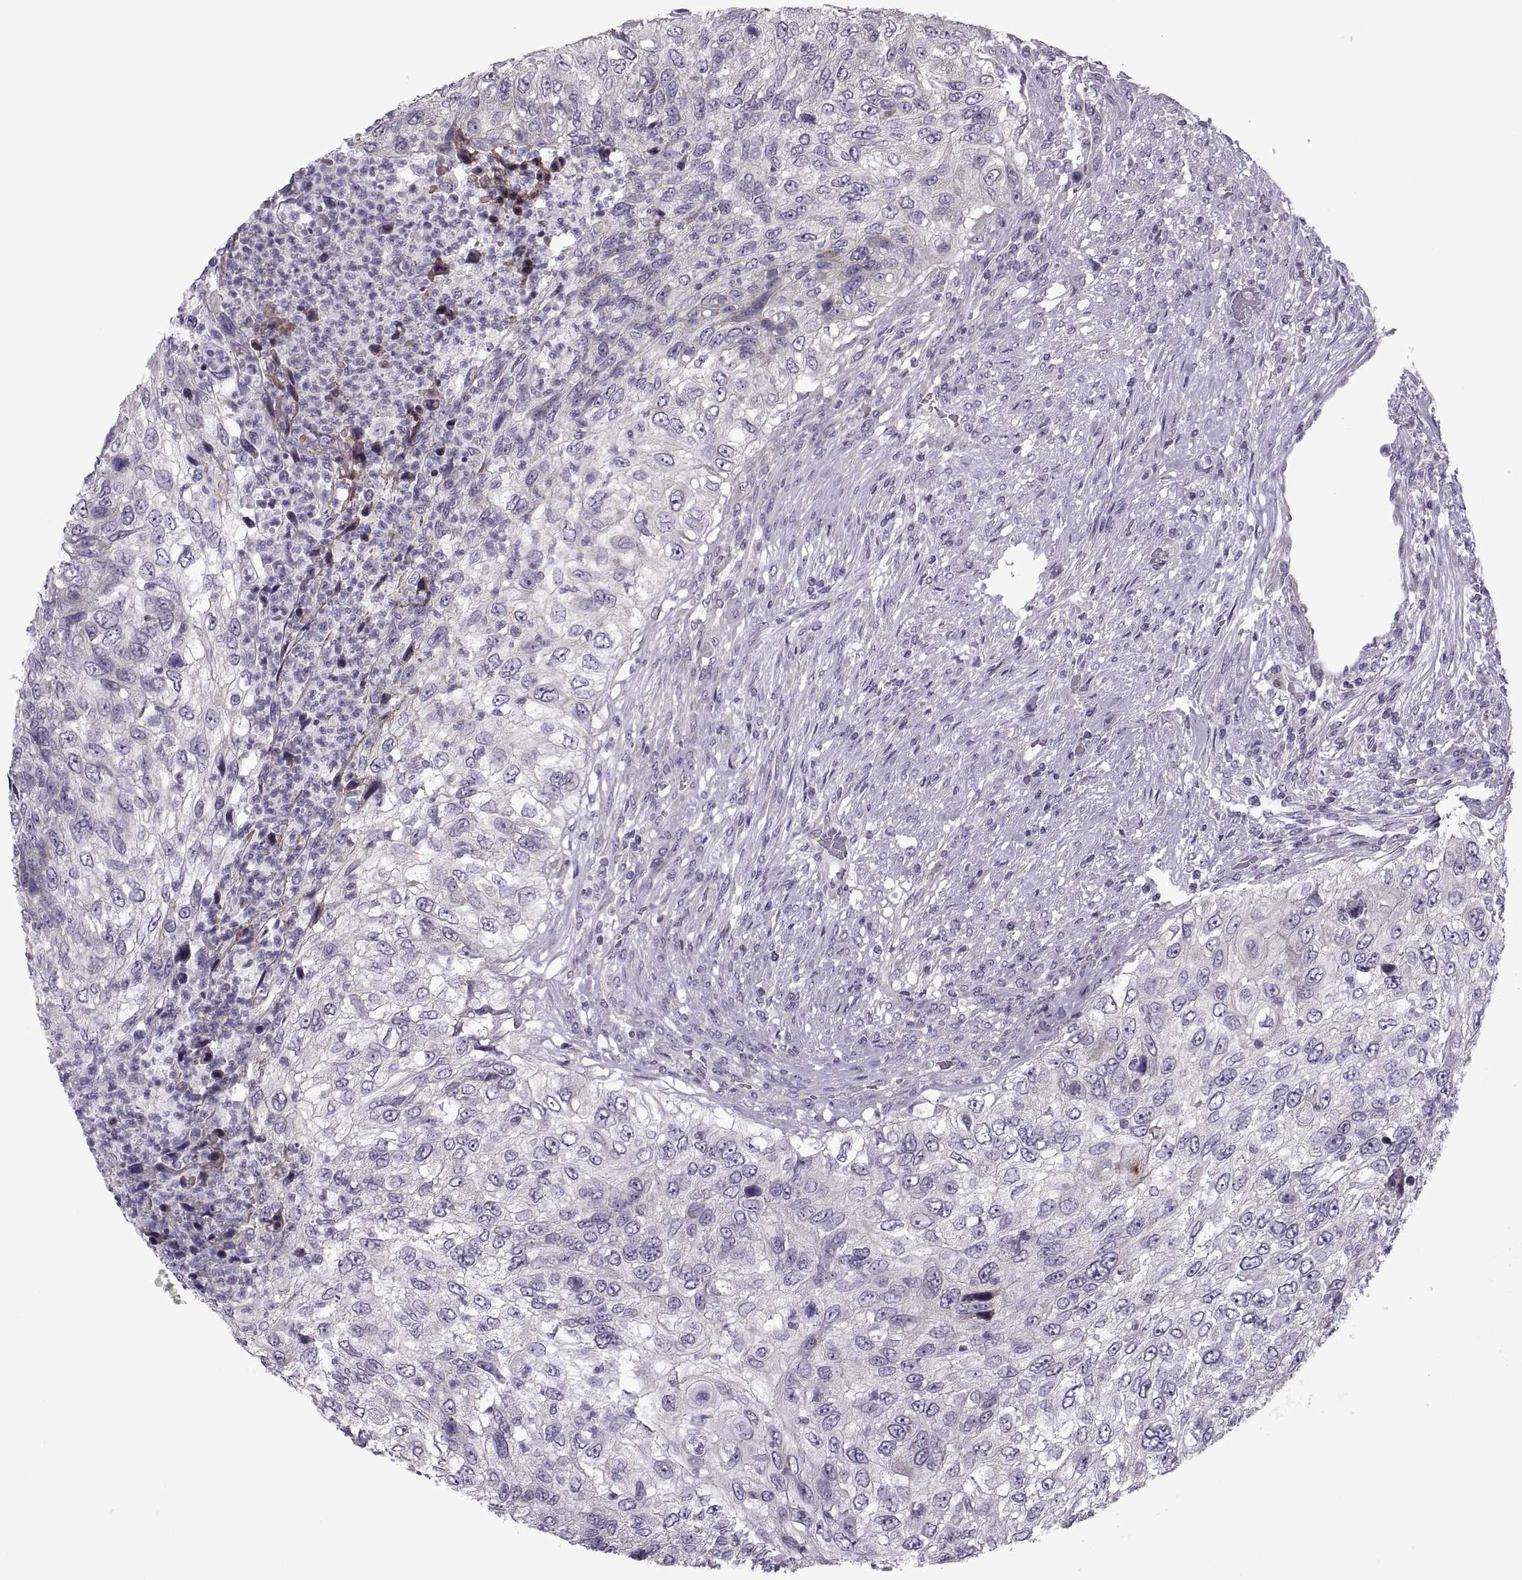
{"staining": {"intensity": "negative", "quantity": "none", "location": "none"}, "tissue": "urothelial cancer", "cell_type": "Tumor cells", "image_type": "cancer", "snomed": [{"axis": "morphology", "description": "Urothelial carcinoma, High grade"}, {"axis": "topography", "description": "Urinary bladder"}], "caption": "Immunohistochemistry image of neoplastic tissue: urothelial cancer stained with DAB (3,3'-diaminobenzidine) displays no significant protein positivity in tumor cells. Nuclei are stained in blue.", "gene": "RIPK4", "patient": {"sex": "female", "age": 60}}